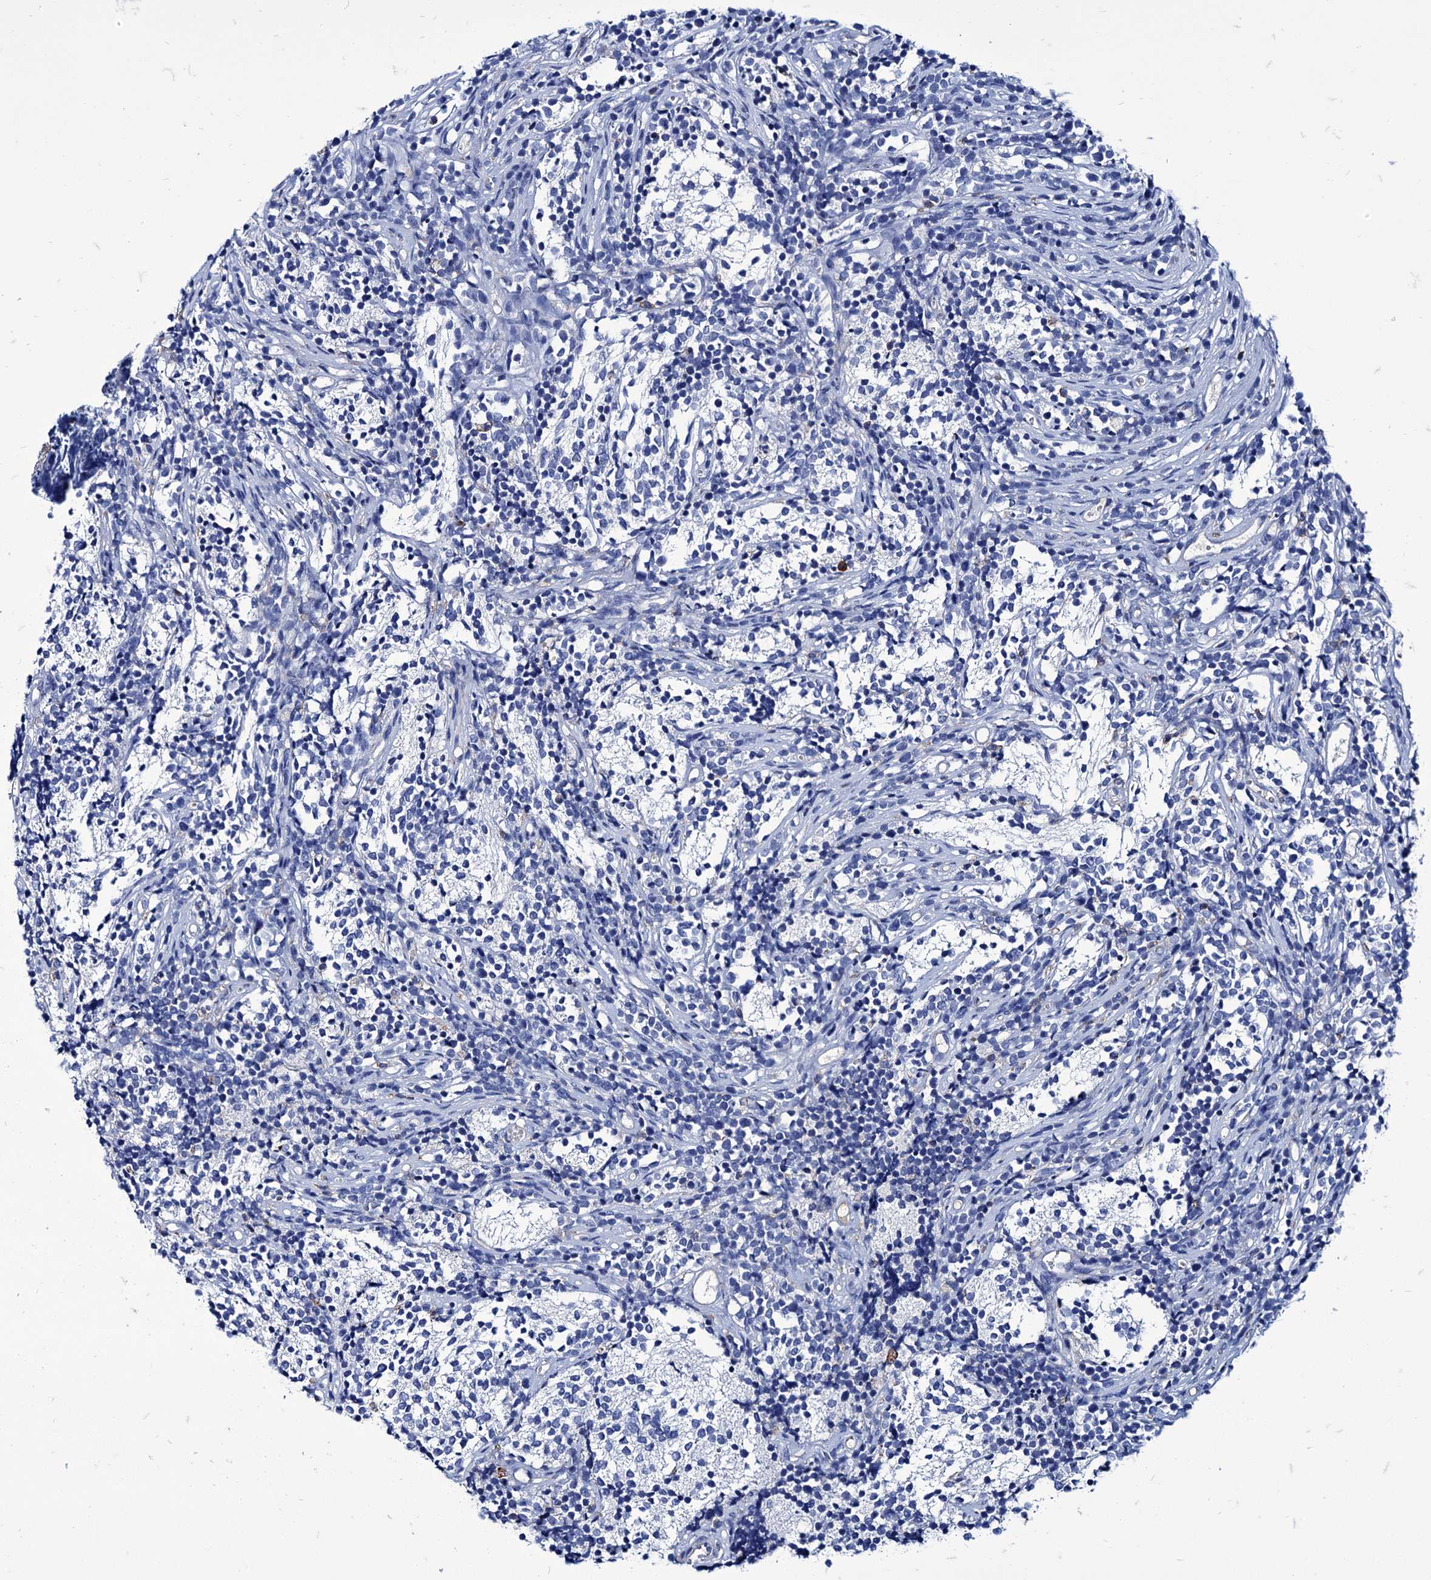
{"staining": {"intensity": "negative", "quantity": "none", "location": "none"}, "tissue": "glioma", "cell_type": "Tumor cells", "image_type": "cancer", "snomed": [{"axis": "morphology", "description": "Glioma, malignant, Low grade"}, {"axis": "topography", "description": "Brain"}], "caption": "Immunohistochemistry (IHC) photomicrograph of glioma stained for a protein (brown), which exhibits no expression in tumor cells.", "gene": "AXL", "patient": {"sex": "female", "age": 1}}